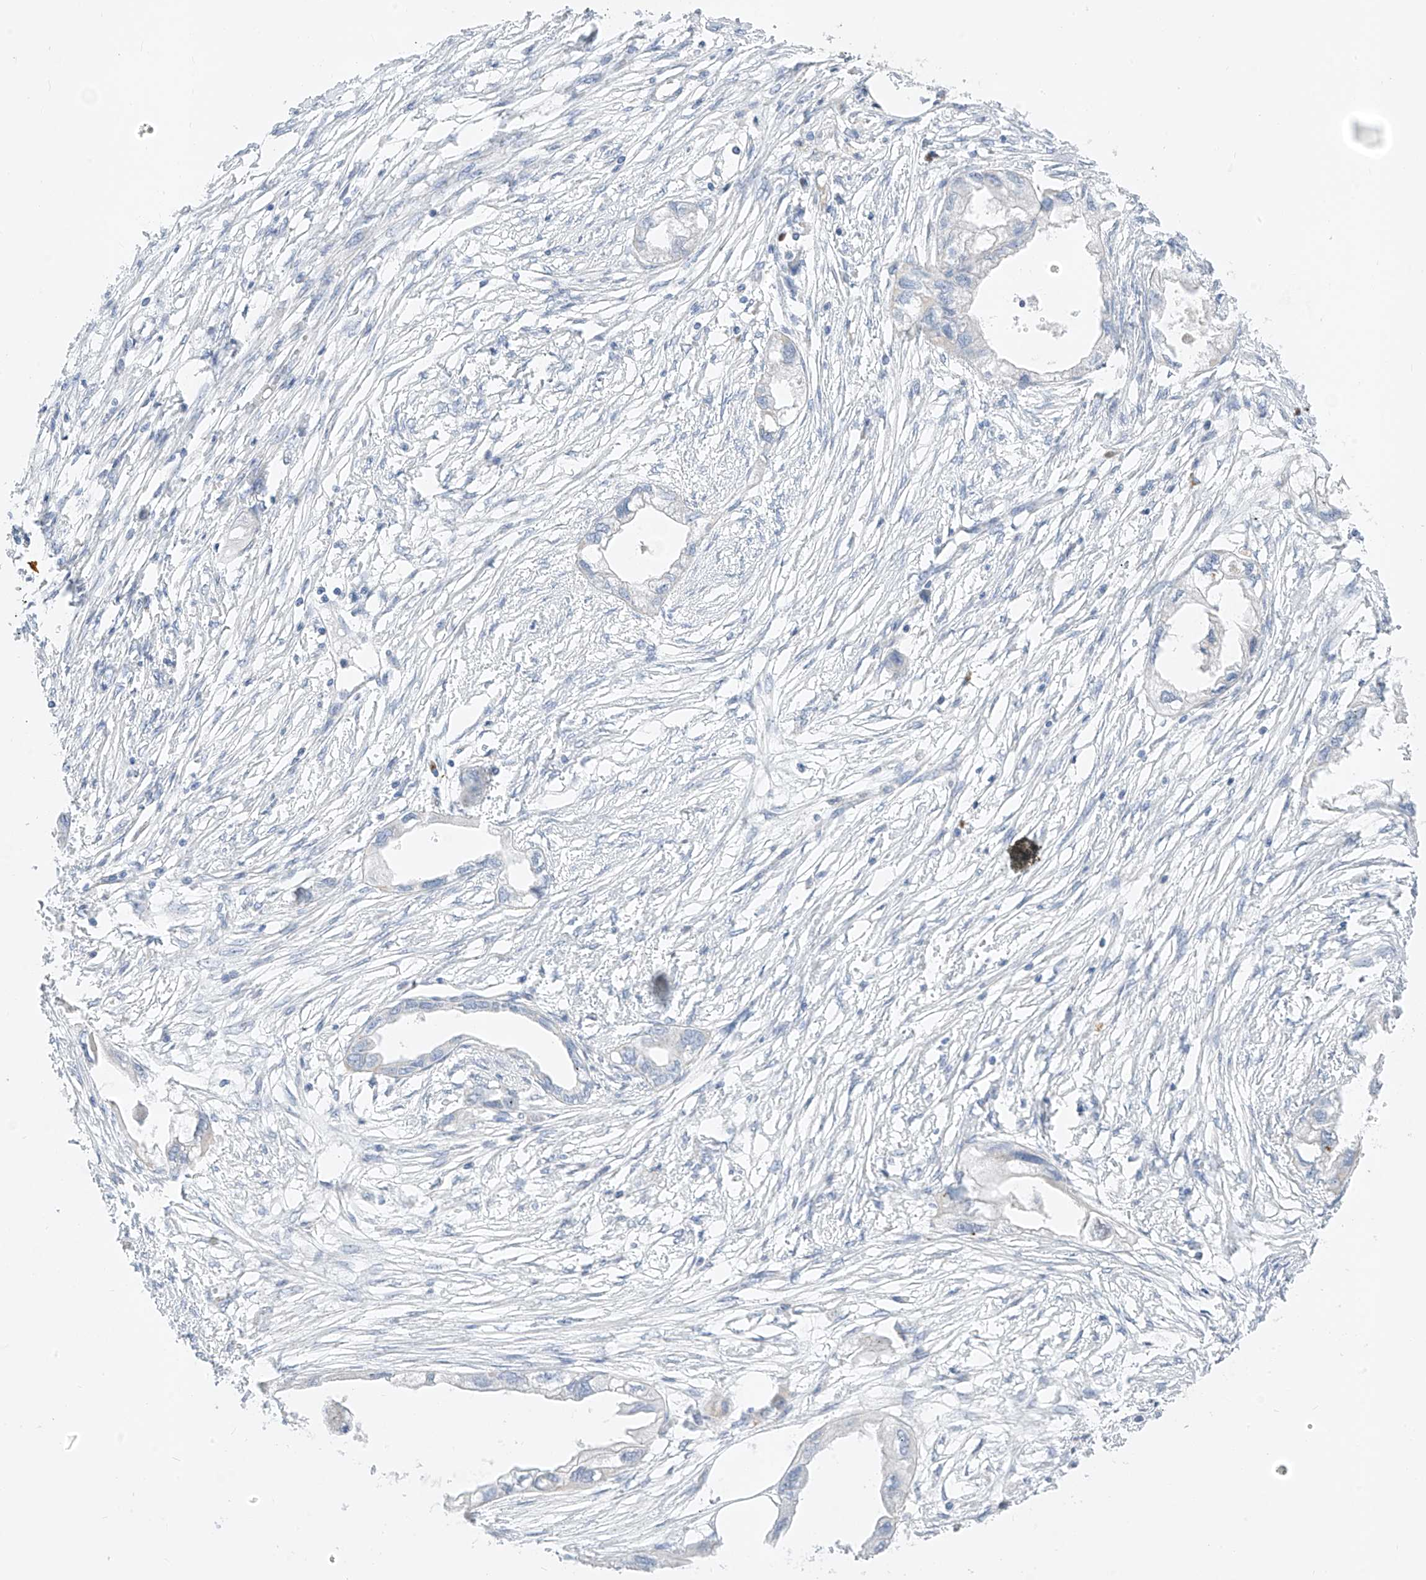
{"staining": {"intensity": "negative", "quantity": "none", "location": "none"}, "tissue": "endometrial cancer", "cell_type": "Tumor cells", "image_type": "cancer", "snomed": [{"axis": "morphology", "description": "Adenocarcinoma, NOS"}, {"axis": "morphology", "description": "Adenocarcinoma, metastatic, NOS"}, {"axis": "topography", "description": "Adipose tissue"}, {"axis": "topography", "description": "Endometrium"}], "caption": "Photomicrograph shows no significant protein staining in tumor cells of endometrial metastatic adenocarcinoma. (Brightfield microscopy of DAB IHC at high magnification).", "gene": "ZNF404", "patient": {"sex": "female", "age": 67}}